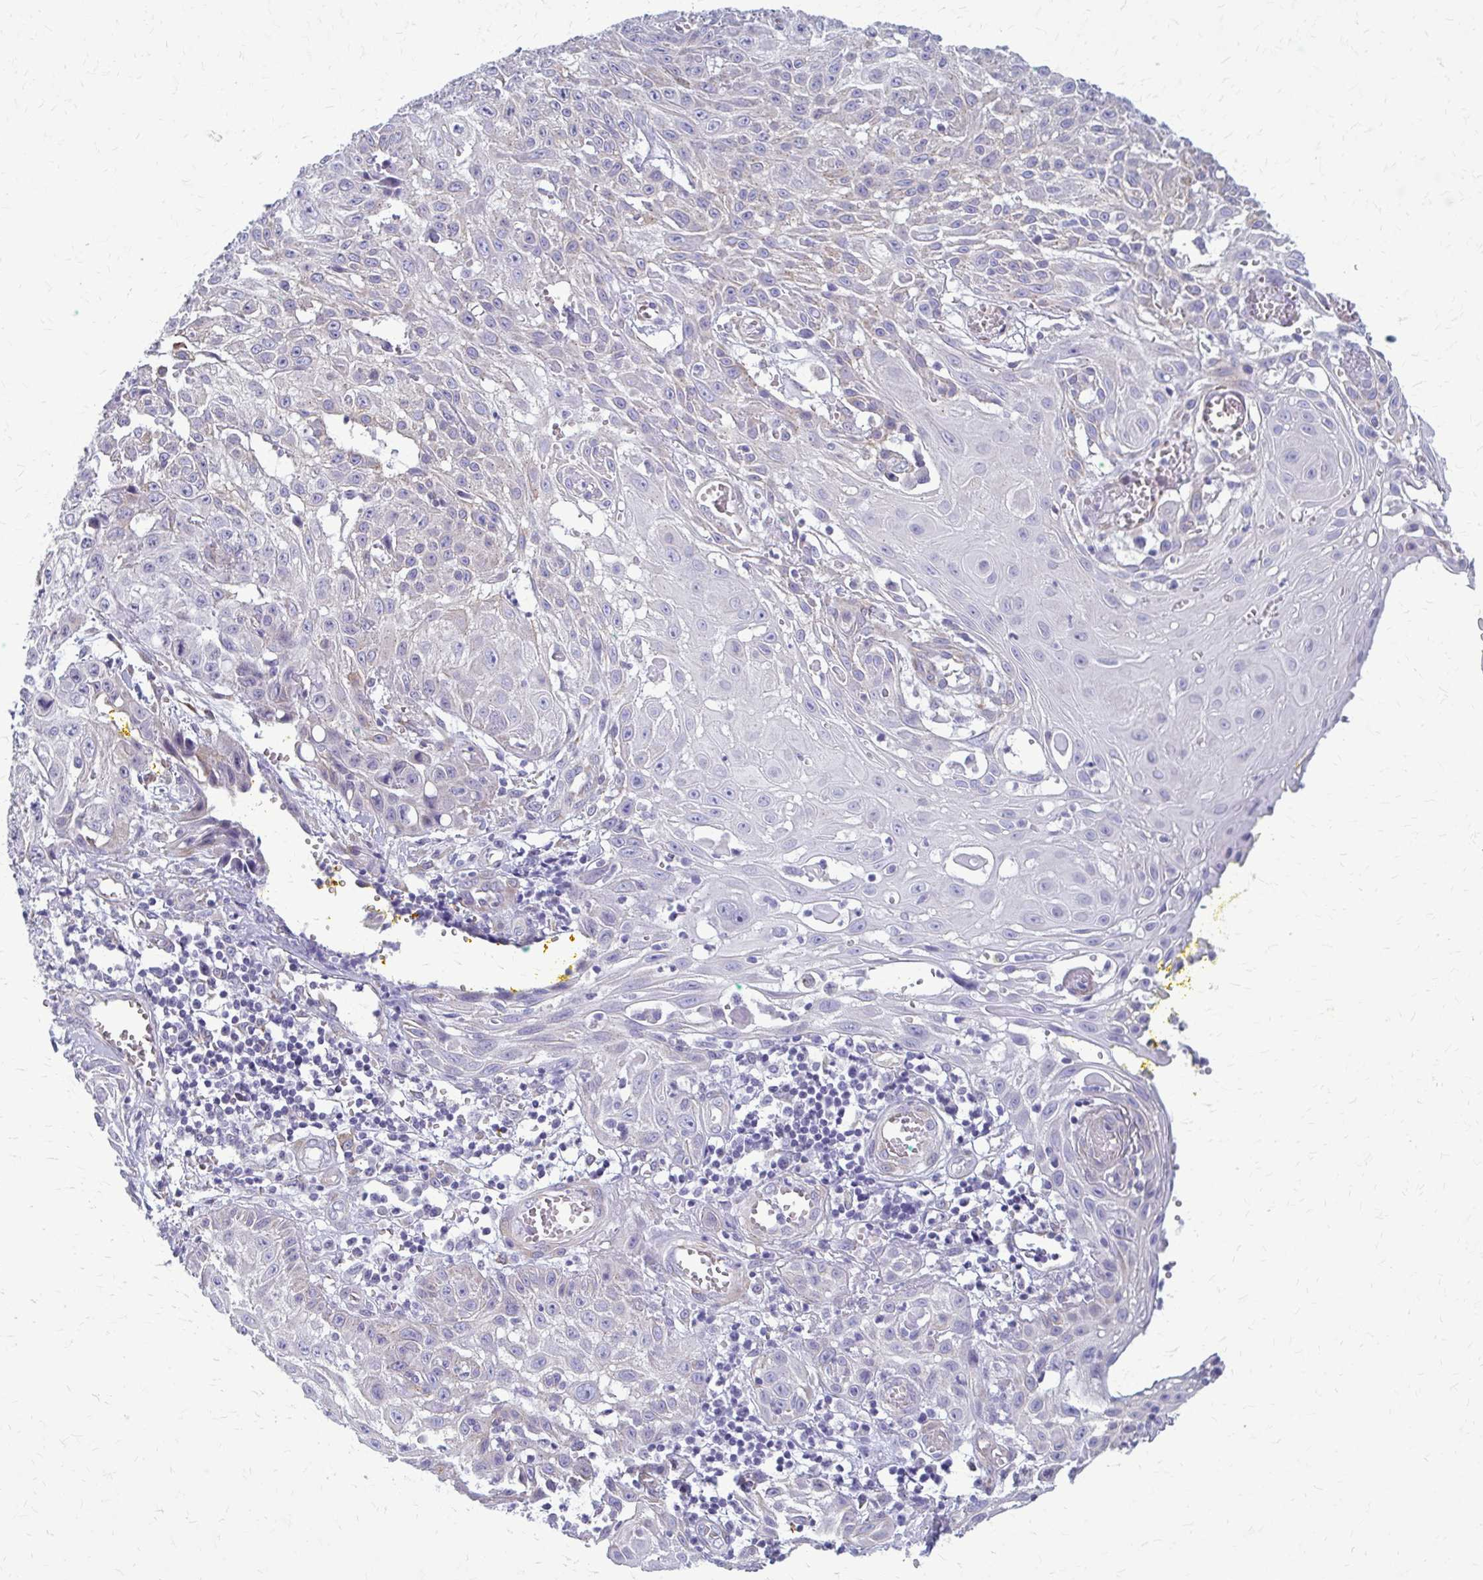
{"staining": {"intensity": "negative", "quantity": "none", "location": "none"}, "tissue": "skin cancer", "cell_type": "Tumor cells", "image_type": "cancer", "snomed": [{"axis": "morphology", "description": "Squamous cell carcinoma, NOS"}, {"axis": "topography", "description": "Skin"}, {"axis": "topography", "description": "Vulva"}], "caption": "Immunohistochemistry (IHC) image of neoplastic tissue: skin cancer (squamous cell carcinoma) stained with DAB reveals no significant protein expression in tumor cells.", "gene": "DEPP1", "patient": {"sex": "female", "age": 71}}